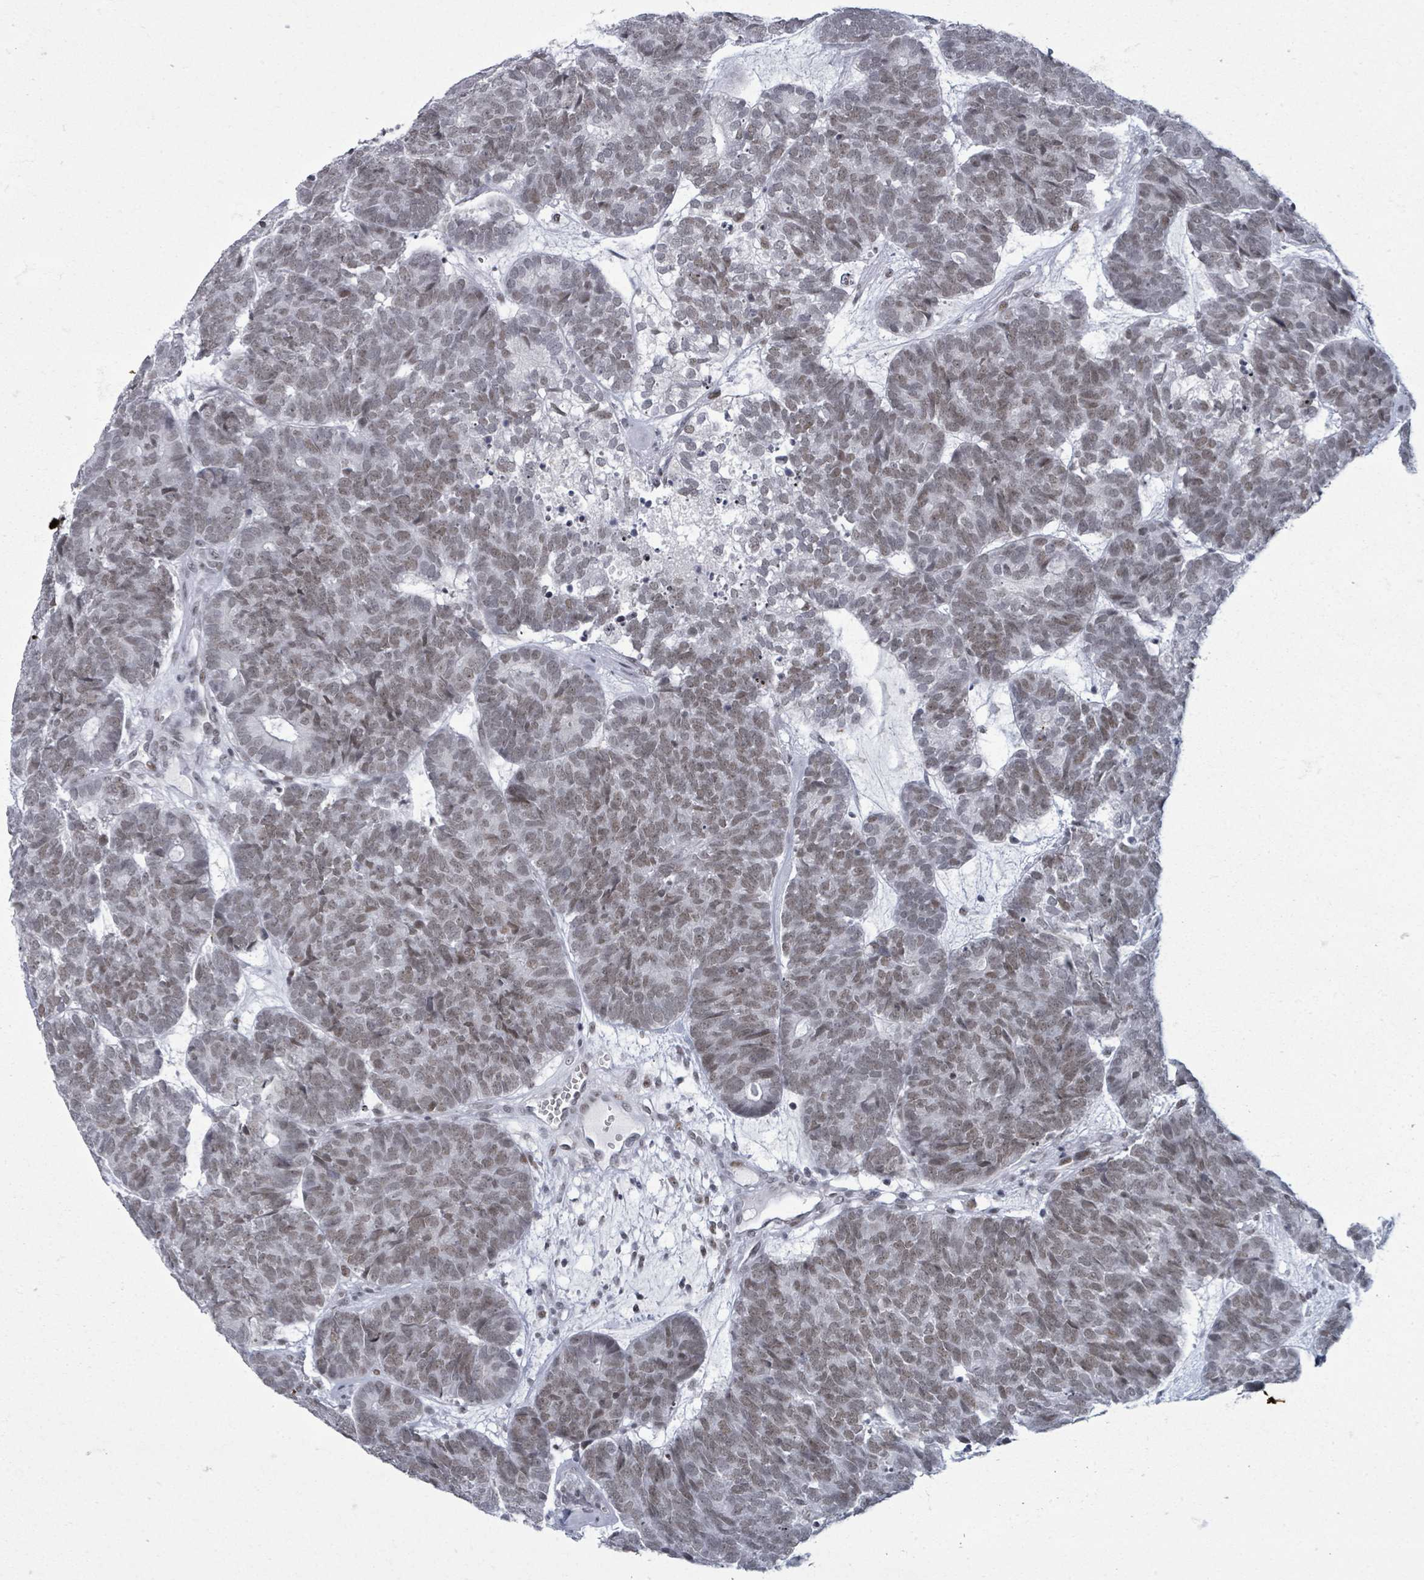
{"staining": {"intensity": "weak", "quantity": ">75%", "location": "nuclear"}, "tissue": "head and neck cancer", "cell_type": "Tumor cells", "image_type": "cancer", "snomed": [{"axis": "morphology", "description": "Adenocarcinoma, NOS"}, {"axis": "topography", "description": "Head-Neck"}], "caption": "Immunohistochemical staining of head and neck cancer (adenocarcinoma) exhibits low levels of weak nuclear protein positivity in about >75% of tumor cells. (Brightfield microscopy of DAB IHC at high magnification).", "gene": "ERCC5", "patient": {"sex": "female", "age": 81}}